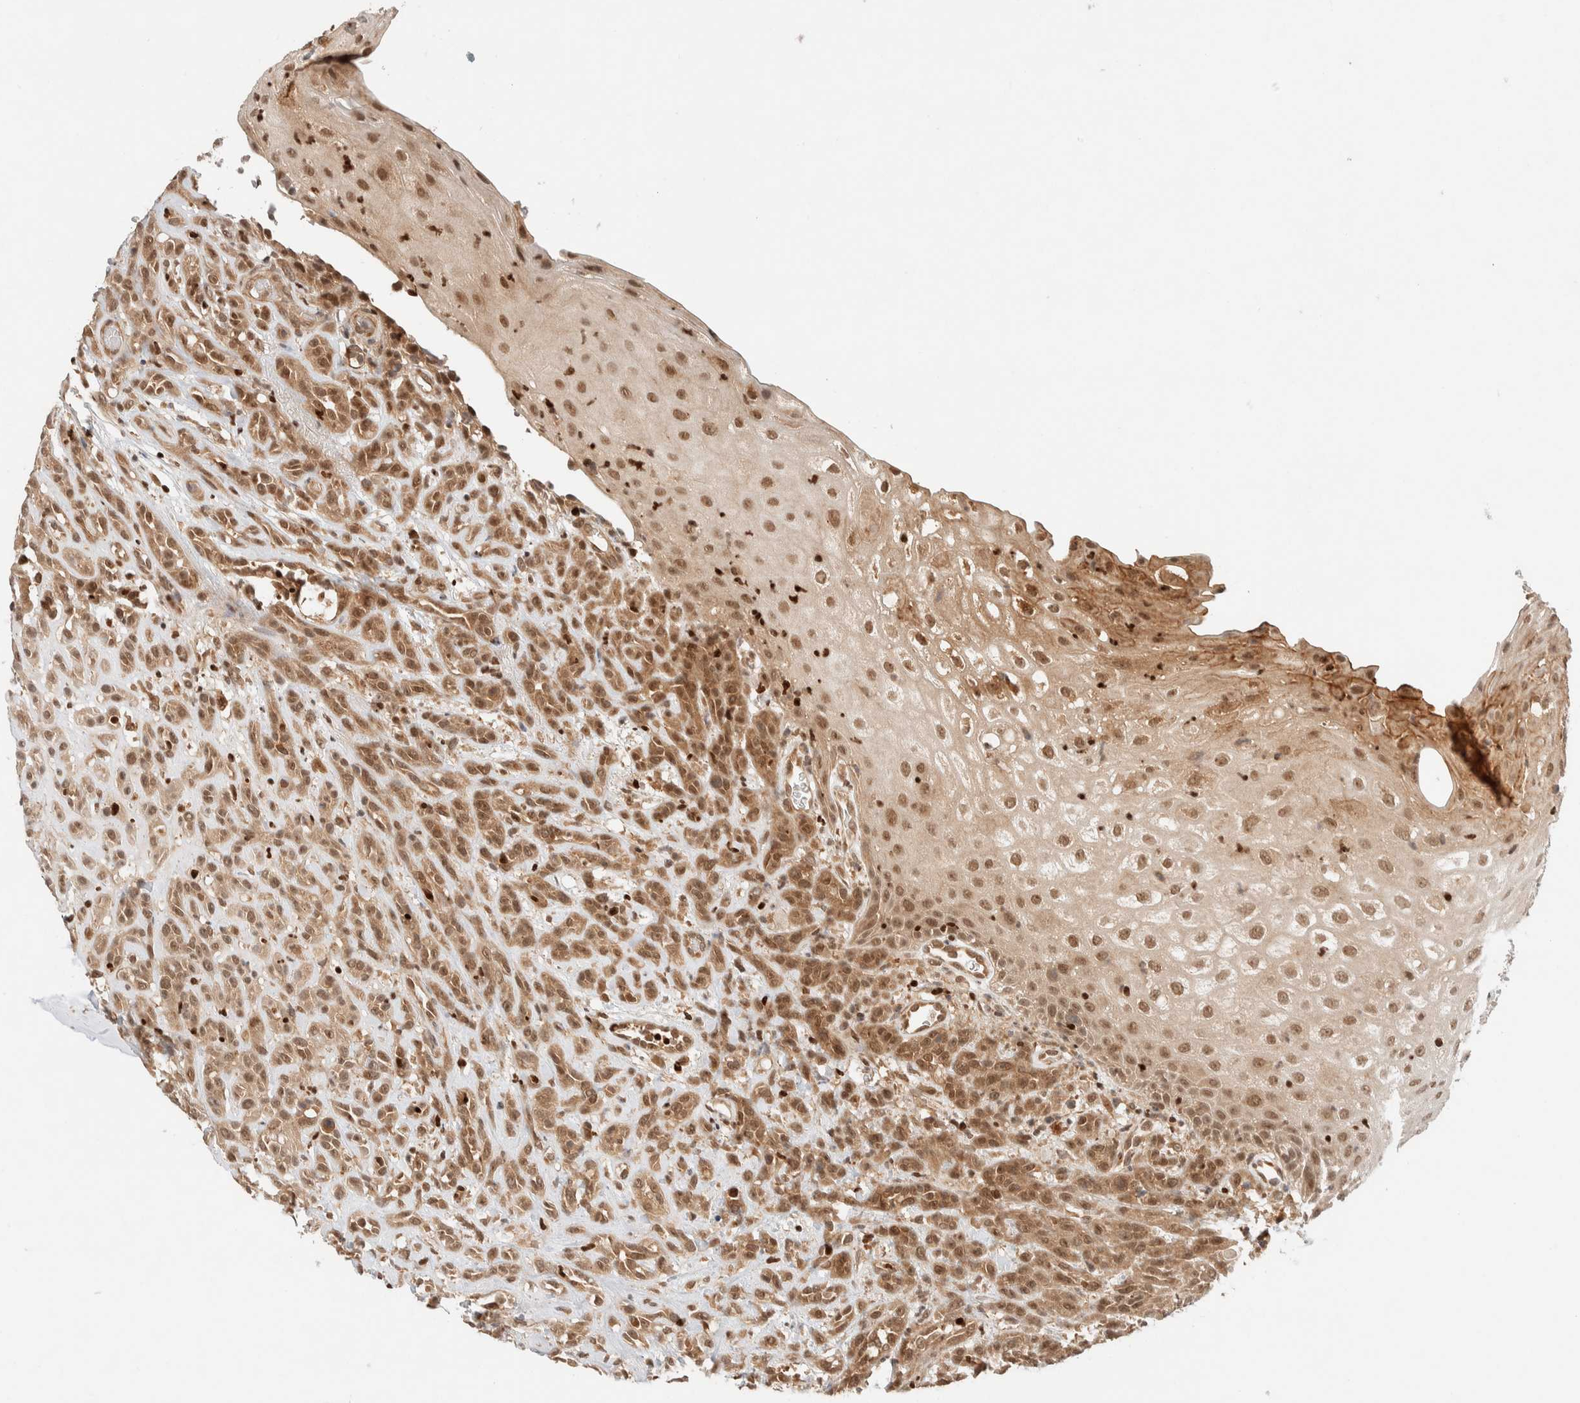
{"staining": {"intensity": "moderate", "quantity": ">75%", "location": "cytoplasmic/membranous,nuclear"}, "tissue": "head and neck cancer", "cell_type": "Tumor cells", "image_type": "cancer", "snomed": [{"axis": "morphology", "description": "Normal tissue, NOS"}, {"axis": "morphology", "description": "Squamous cell carcinoma, NOS"}, {"axis": "topography", "description": "Cartilage tissue"}, {"axis": "topography", "description": "Head-Neck"}], "caption": "Head and neck cancer stained for a protein (brown) reveals moderate cytoplasmic/membranous and nuclear positive positivity in approximately >75% of tumor cells.", "gene": "C8orf76", "patient": {"sex": "male", "age": 62}}